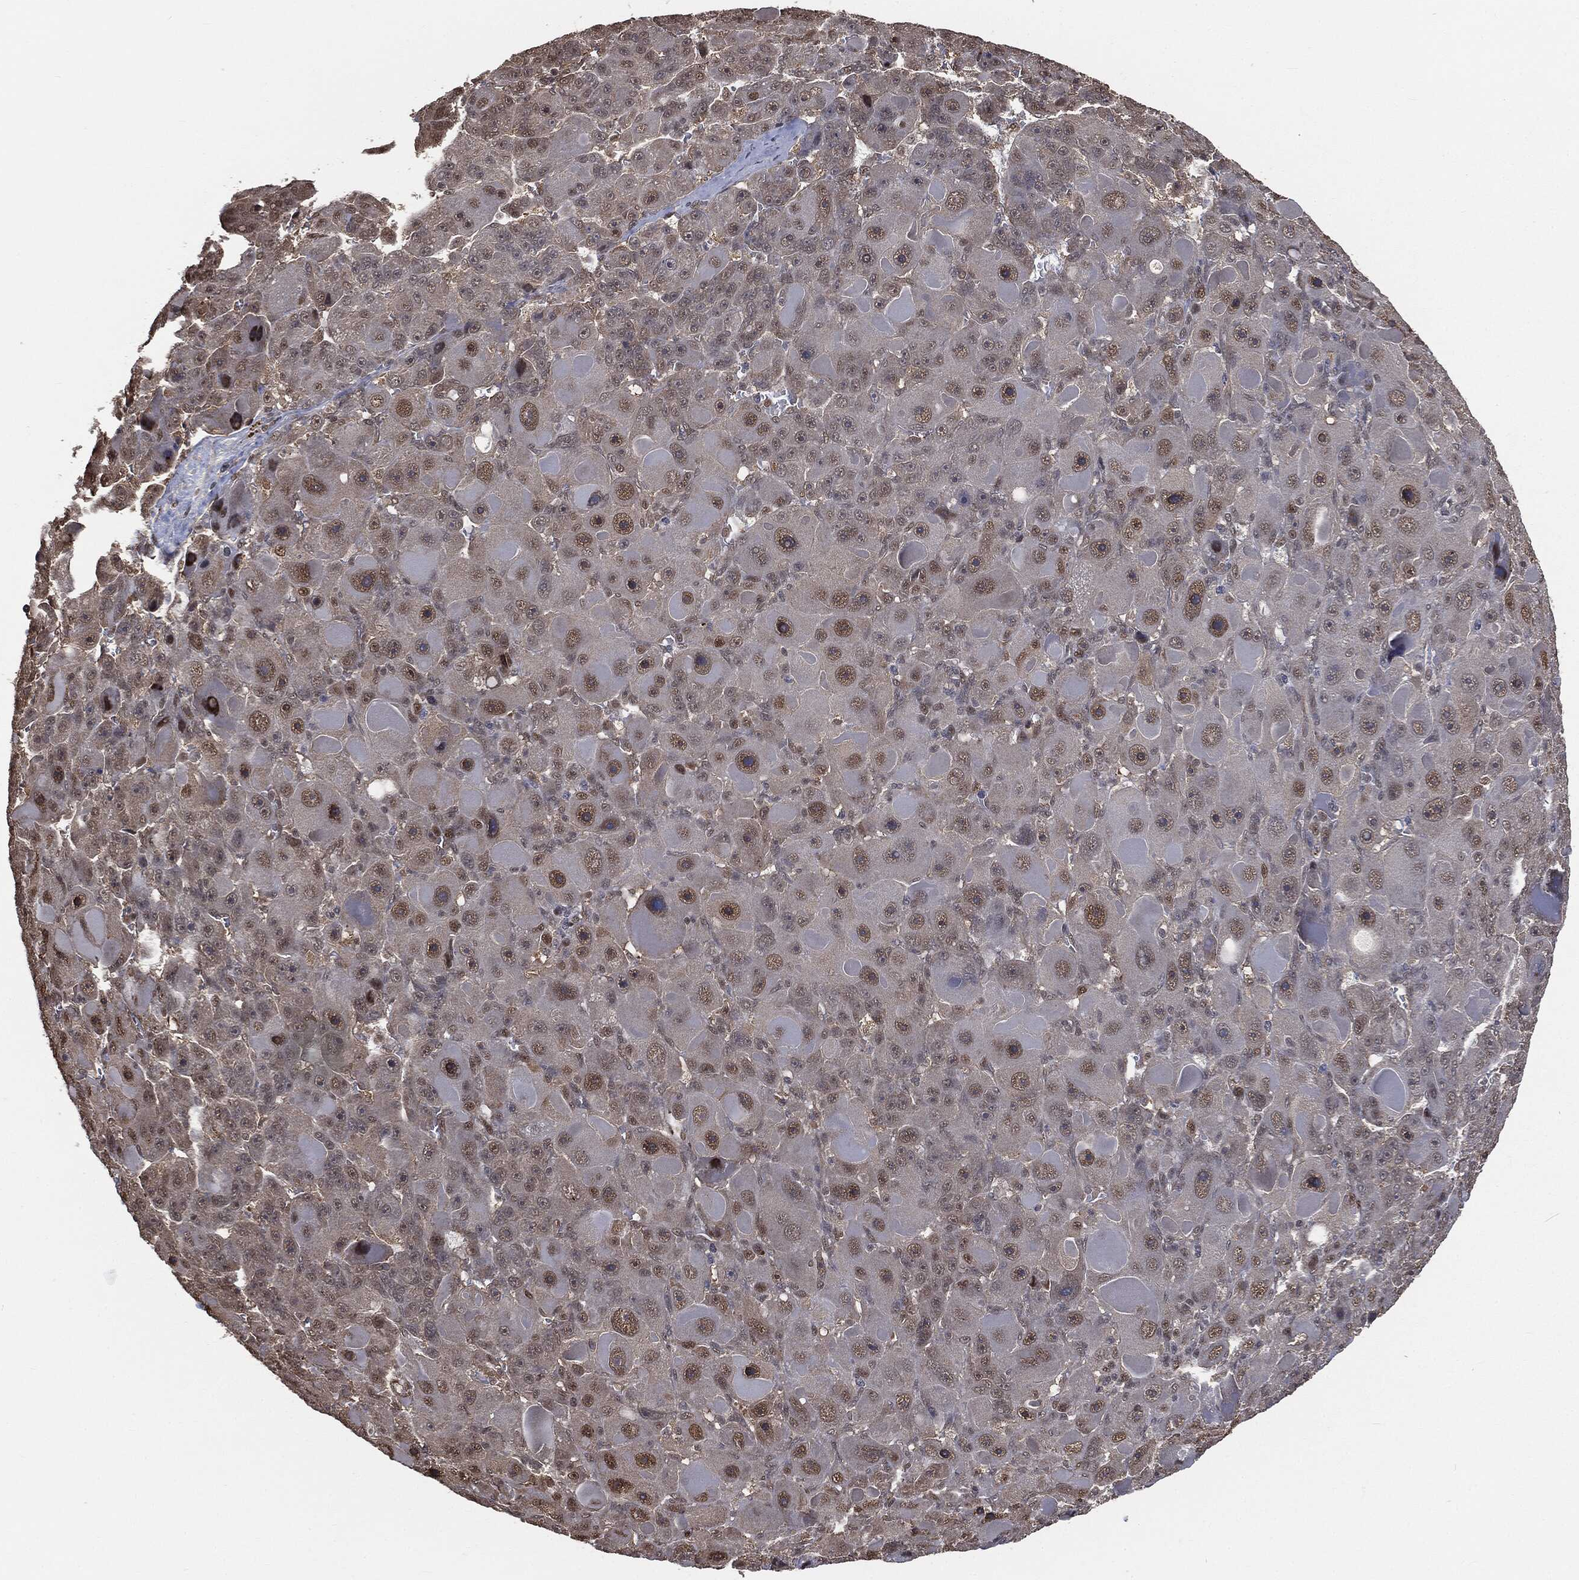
{"staining": {"intensity": "moderate", "quantity": "<25%", "location": "nuclear"}, "tissue": "liver cancer", "cell_type": "Tumor cells", "image_type": "cancer", "snomed": [{"axis": "morphology", "description": "Carcinoma, Hepatocellular, NOS"}, {"axis": "topography", "description": "Liver"}], "caption": "Immunohistochemical staining of liver cancer (hepatocellular carcinoma) shows low levels of moderate nuclear protein positivity in approximately <25% of tumor cells. (DAB IHC with brightfield microscopy, high magnification).", "gene": "SHLD2", "patient": {"sex": "male", "age": 76}}